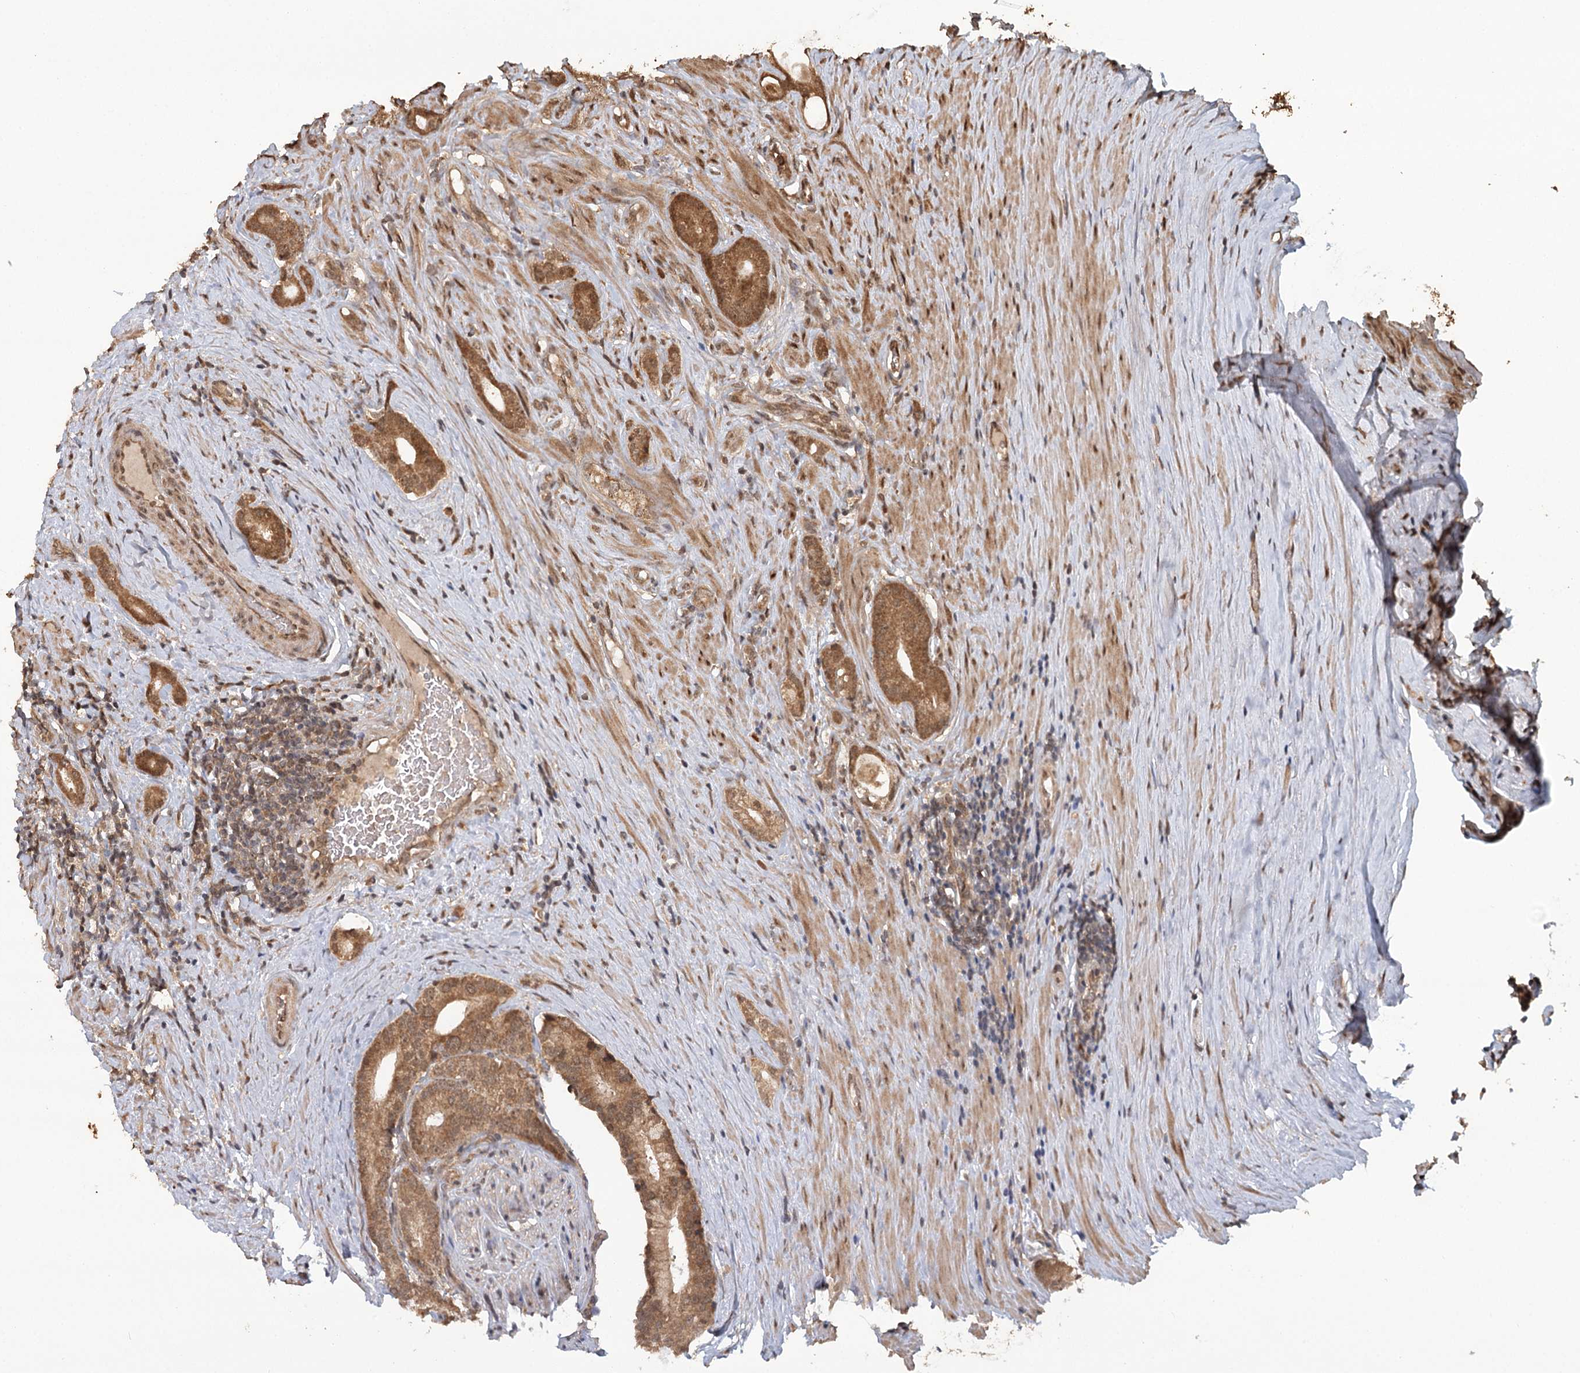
{"staining": {"intensity": "moderate", "quantity": ">75%", "location": "cytoplasmic/membranous,nuclear"}, "tissue": "prostate cancer", "cell_type": "Tumor cells", "image_type": "cancer", "snomed": [{"axis": "morphology", "description": "Adenocarcinoma, Low grade"}, {"axis": "topography", "description": "Prostate"}], "caption": "Immunohistochemistry of human prostate adenocarcinoma (low-grade) shows medium levels of moderate cytoplasmic/membranous and nuclear positivity in approximately >75% of tumor cells.", "gene": "N6AMT1", "patient": {"sex": "male", "age": 71}}